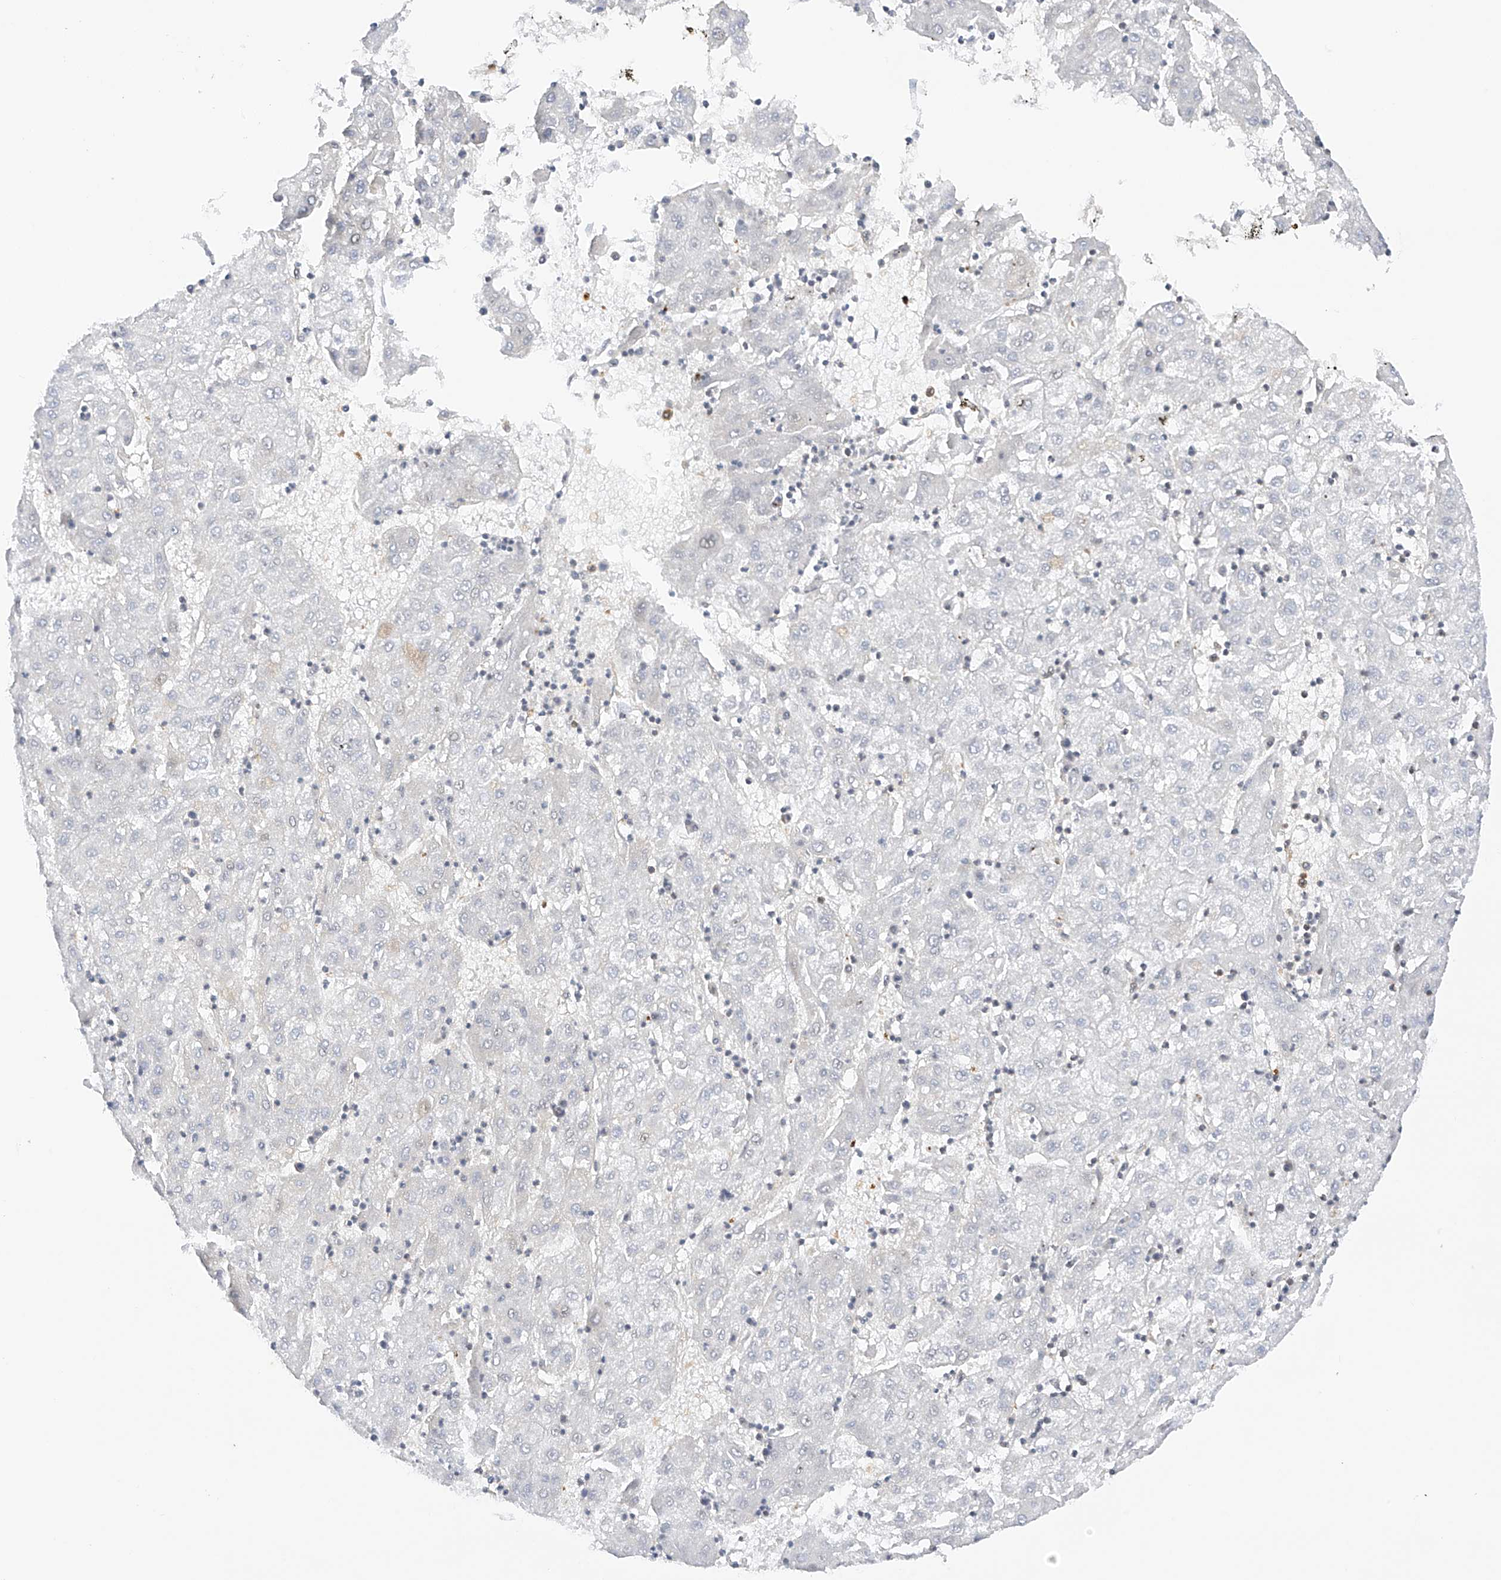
{"staining": {"intensity": "negative", "quantity": "none", "location": "none"}, "tissue": "liver cancer", "cell_type": "Tumor cells", "image_type": "cancer", "snomed": [{"axis": "morphology", "description": "Carcinoma, Hepatocellular, NOS"}, {"axis": "topography", "description": "Liver"}], "caption": "IHC of liver cancer (hepatocellular carcinoma) shows no expression in tumor cells.", "gene": "ARHGAP25", "patient": {"sex": "male", "age": 72}}